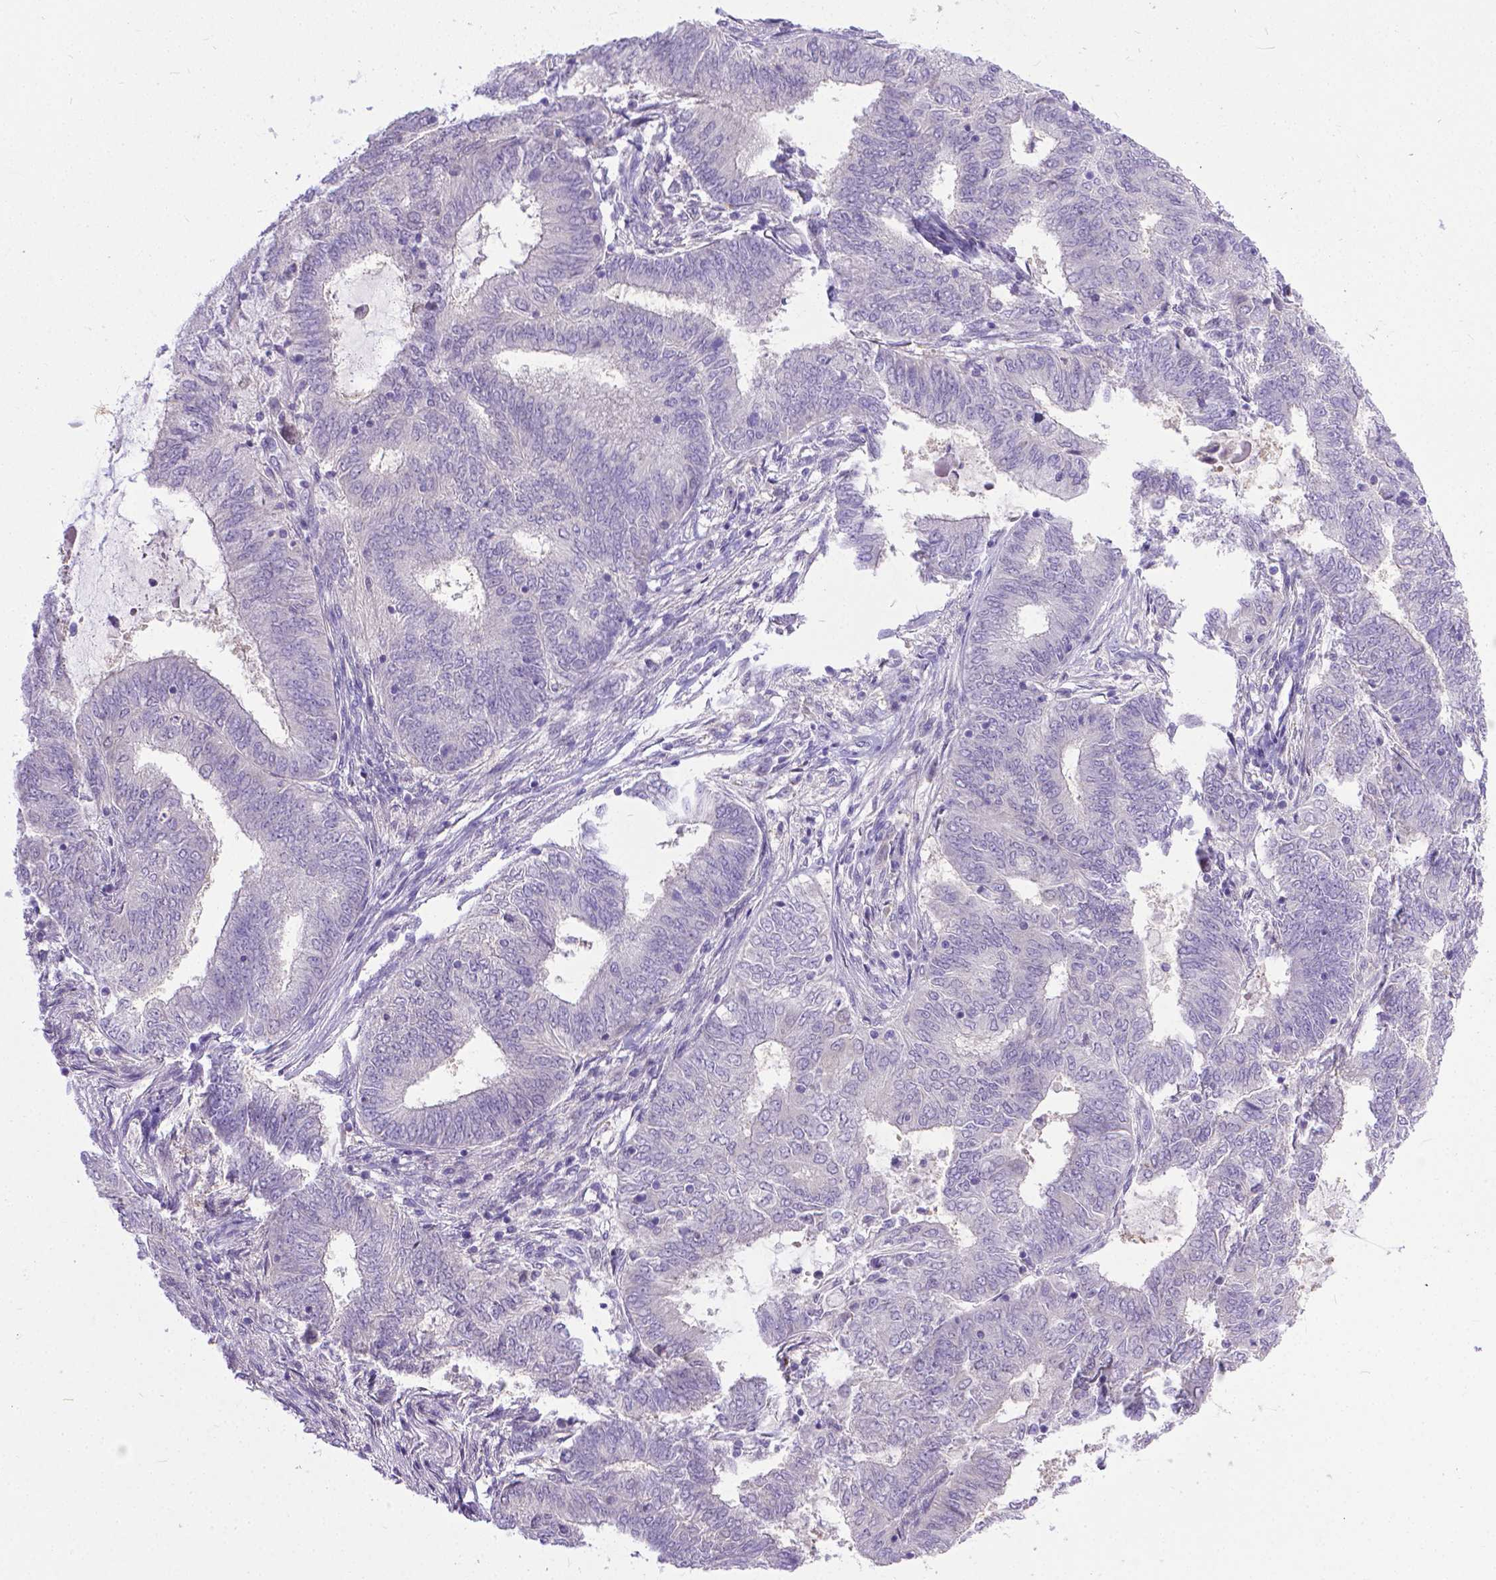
{"staining": {"intensity": "negative", "quantity": "none", "location": "none"}, "tissue": "endometrial cancer", "cell_type": "Tumor cells", "image_type": "cancer", "snomed": [{"axis": "morphology", "description": "Adenocarcinoma, NOS"}, {"axis": "topography", "description": "Endometrium"}], "caption": "Immunohistochemical staining of endometrial cancer (adenocarcinoma) reveals no significant positivity in tumor cells. (IHC, brightfield microscopy, high magnification).", "gene": "TTLL6", "patient": {"sex": "female", "age": 62}}